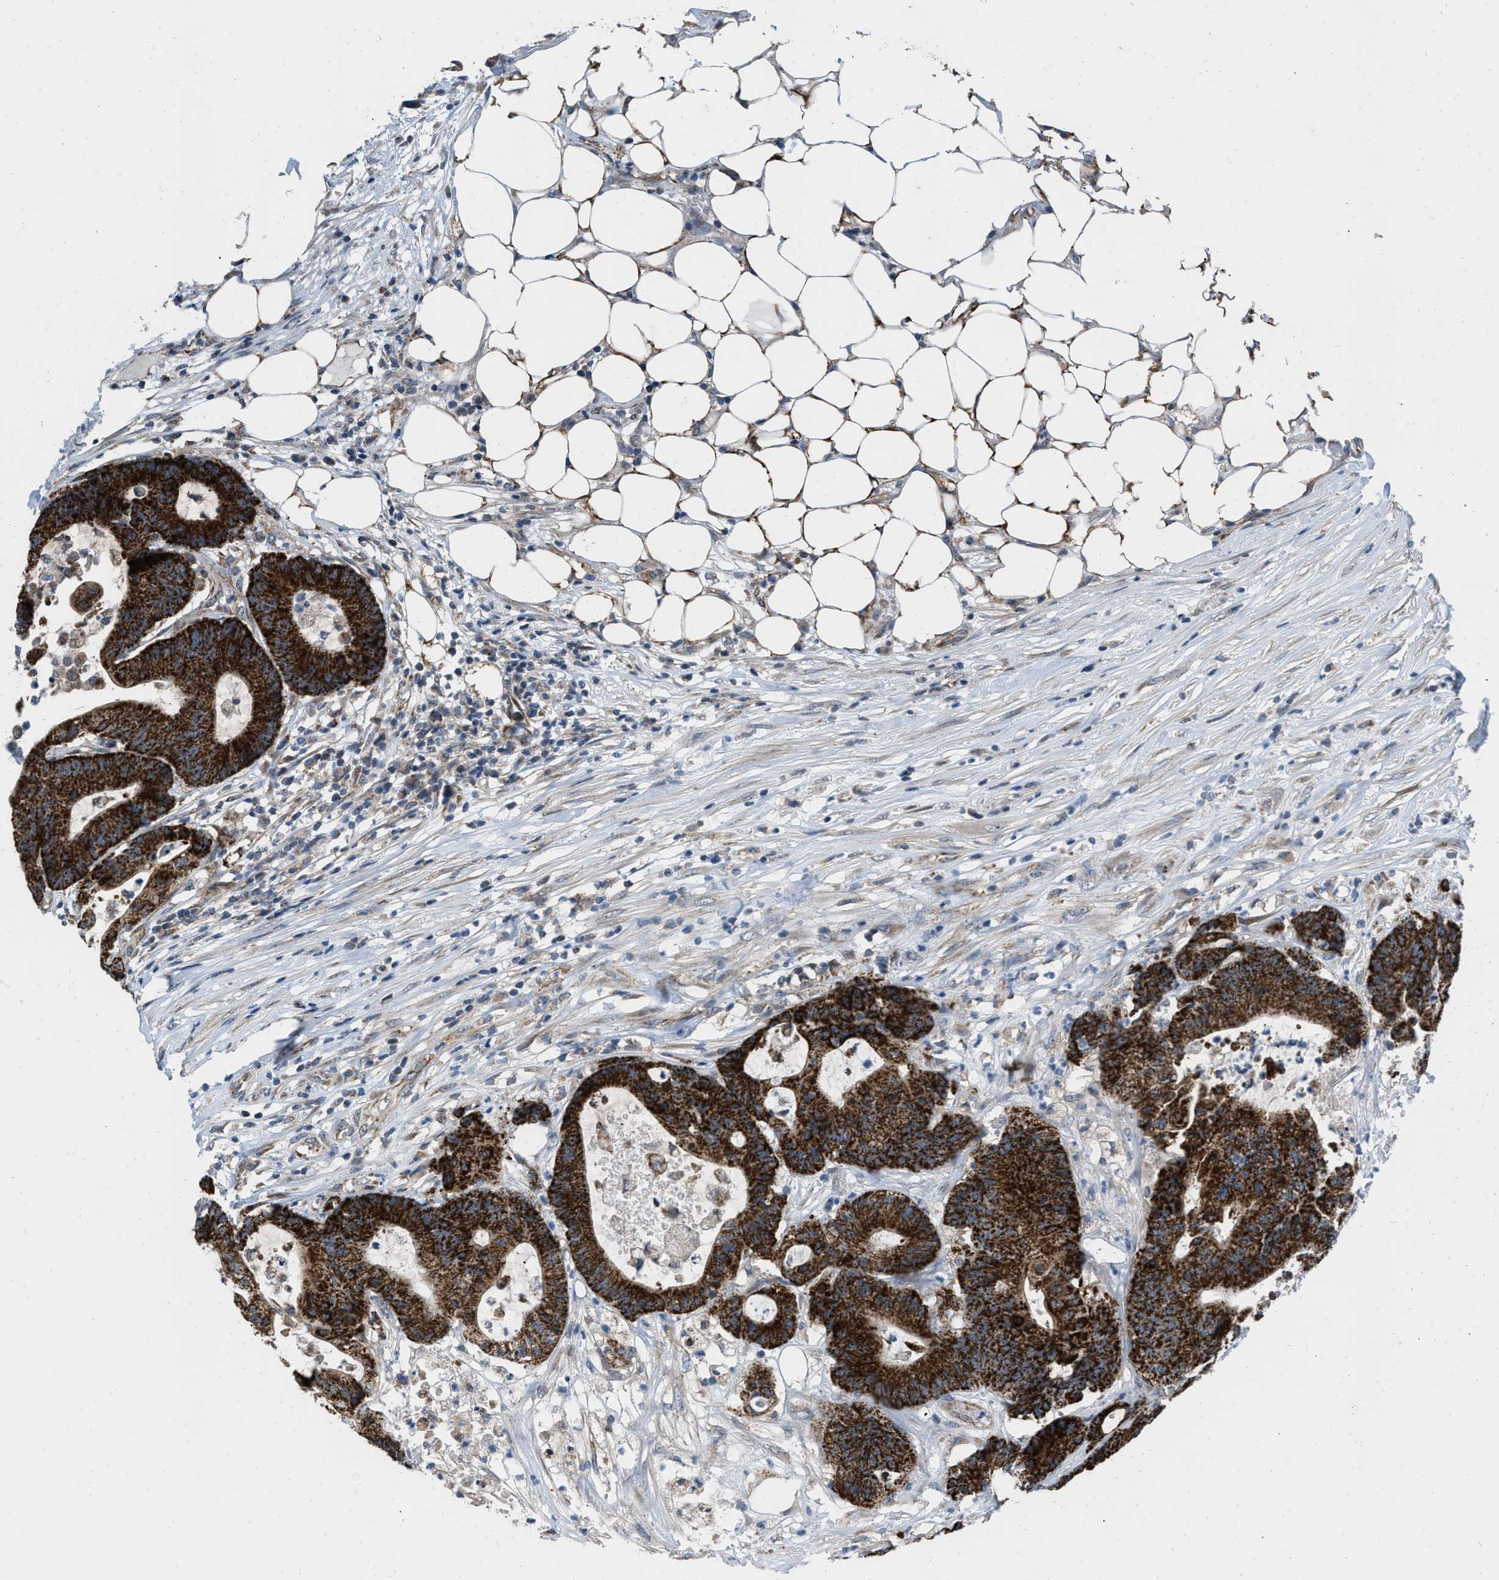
{"staining": {"intensity": "strong", "quantity": ">75%", "location": "cytoplasmic/membranous"}, "tissue": "colorectal cancer", "cell_type": "Tumor cells", "image_type": "cancer", "snomed": [{"axis": "morphology", "description": "Adenocarcinoma, NOS"}, {"axis": "topography", "description": "Colon"}], "caption": "Immunohistochemistry (IHC) photomicrograph of human colorectal adenocarcinoma stained for a protein (brown), which displays high levels of strong cytoplasmic/membranous expression in about >75% of tumor cells.", "gene": "AKAP1", "patient": {"sex": "female", "age": 84}}